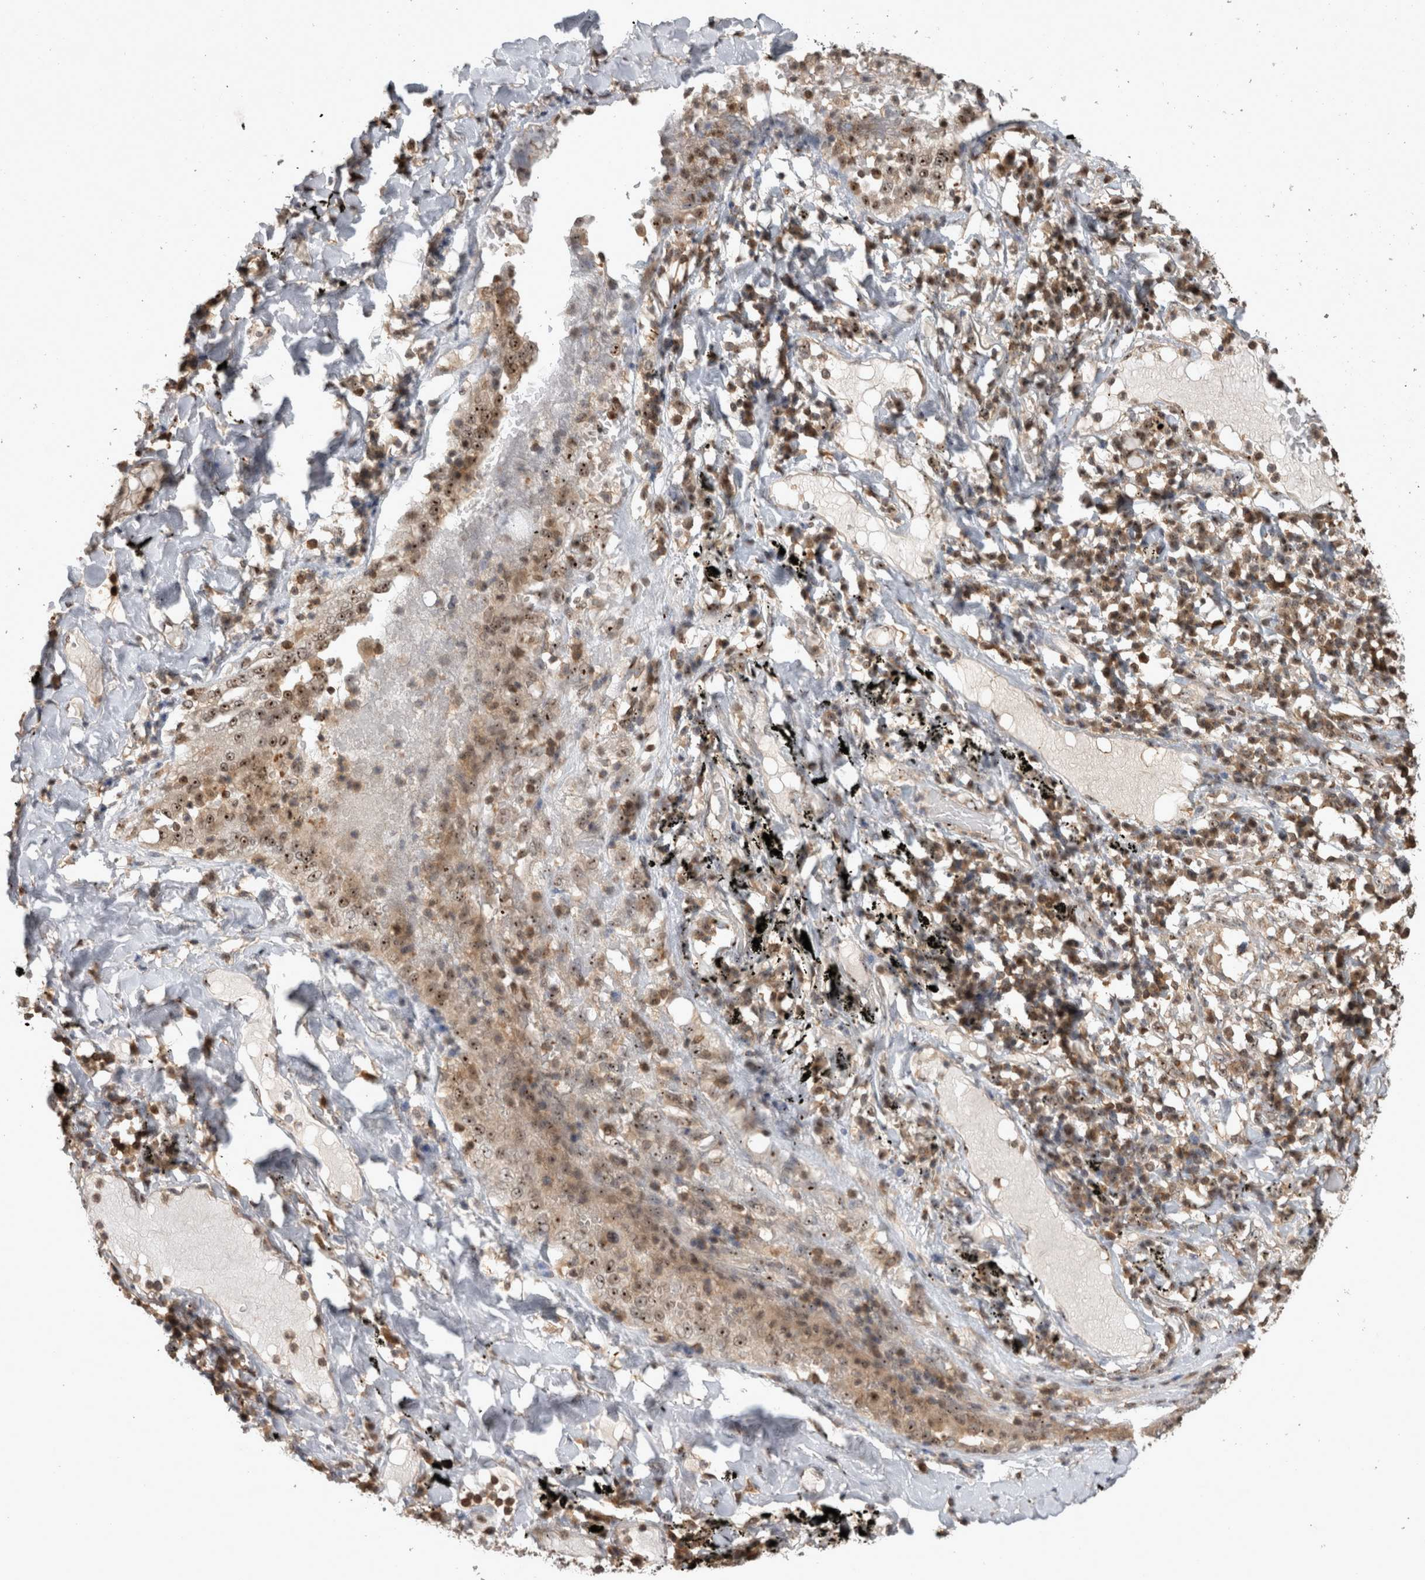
{"staining": {"intensity": "moderate", "quantity": "<25%", "location": "cytoplasmic/membranous,nuclear"}, "tissue": "lung cancer", "cell_type": "Tumor cells", "image_type": "cancer", "snomed": [{"axis": "morphology", "description": "Adenocarcinoma, NOS"}, {"axis": "topography", "description": "Lung"}], "caption": "Protein staining of lung cancer tissue reveals moderate cytoplasmic/membranous and nuclear positivity in about <25% of tumor cells.", "gene": "TDRD7", "patient": {"sex": "male", "age": 63}}